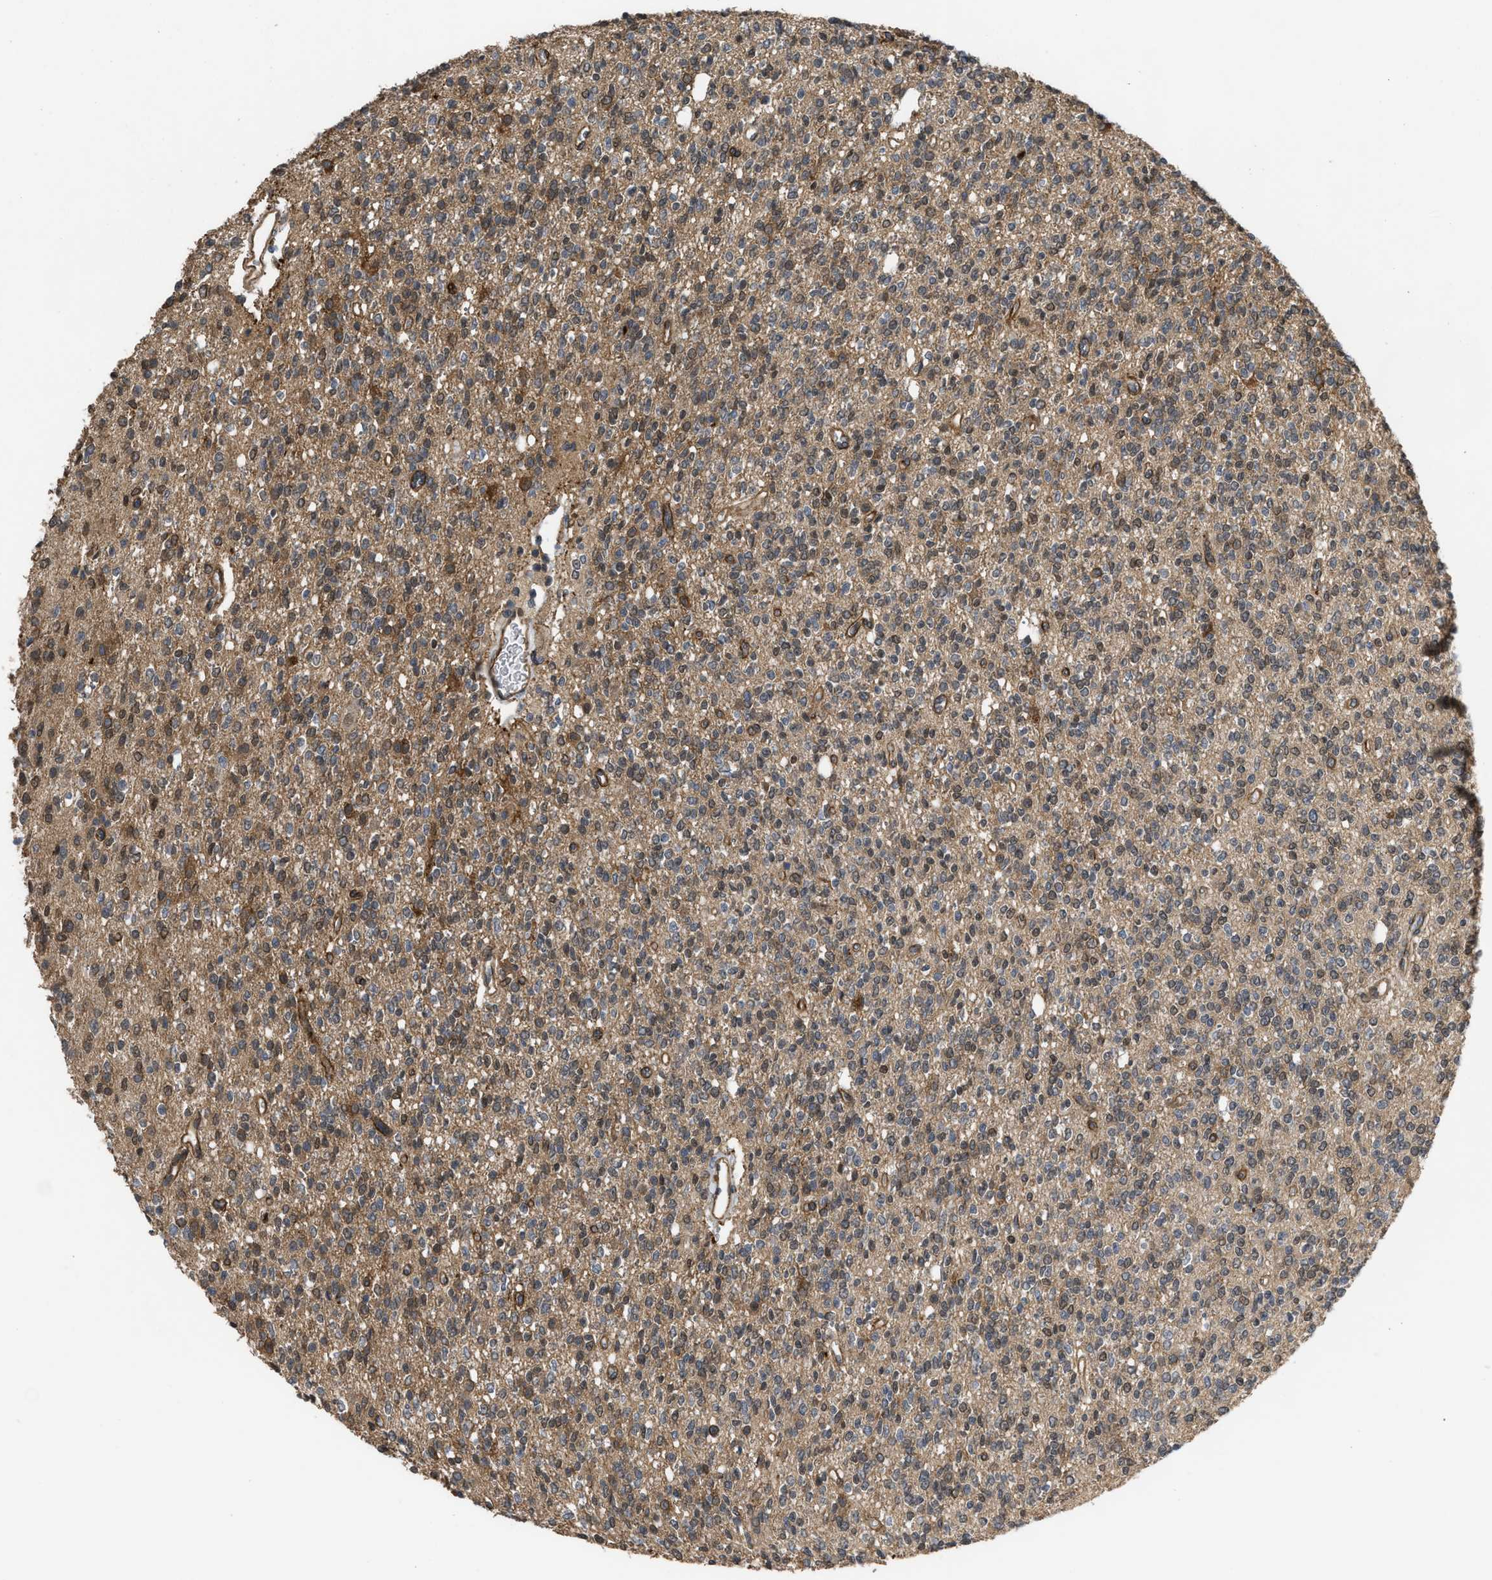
{"staining": {"intensity": "moderate", "quantity": ">75%", "location": "cytoplasmic/membranous"}, "tissue": "glioma", "cell_type": "Tumor cells", "image_type": "cancer", "snomed": [{"axis": "morphology", "description": "Glioma, malignant, High grade"}, {"axis": "topography", "description": "Brain"}], "caption": "About >75% of tumor cells in human glioma reveal moderate cytoplasmic/membranous protein positivity as visualized by brown immunohistochemical staining.", "gene": "UTRN", "patient": {"sex": "male", "age": 34}}